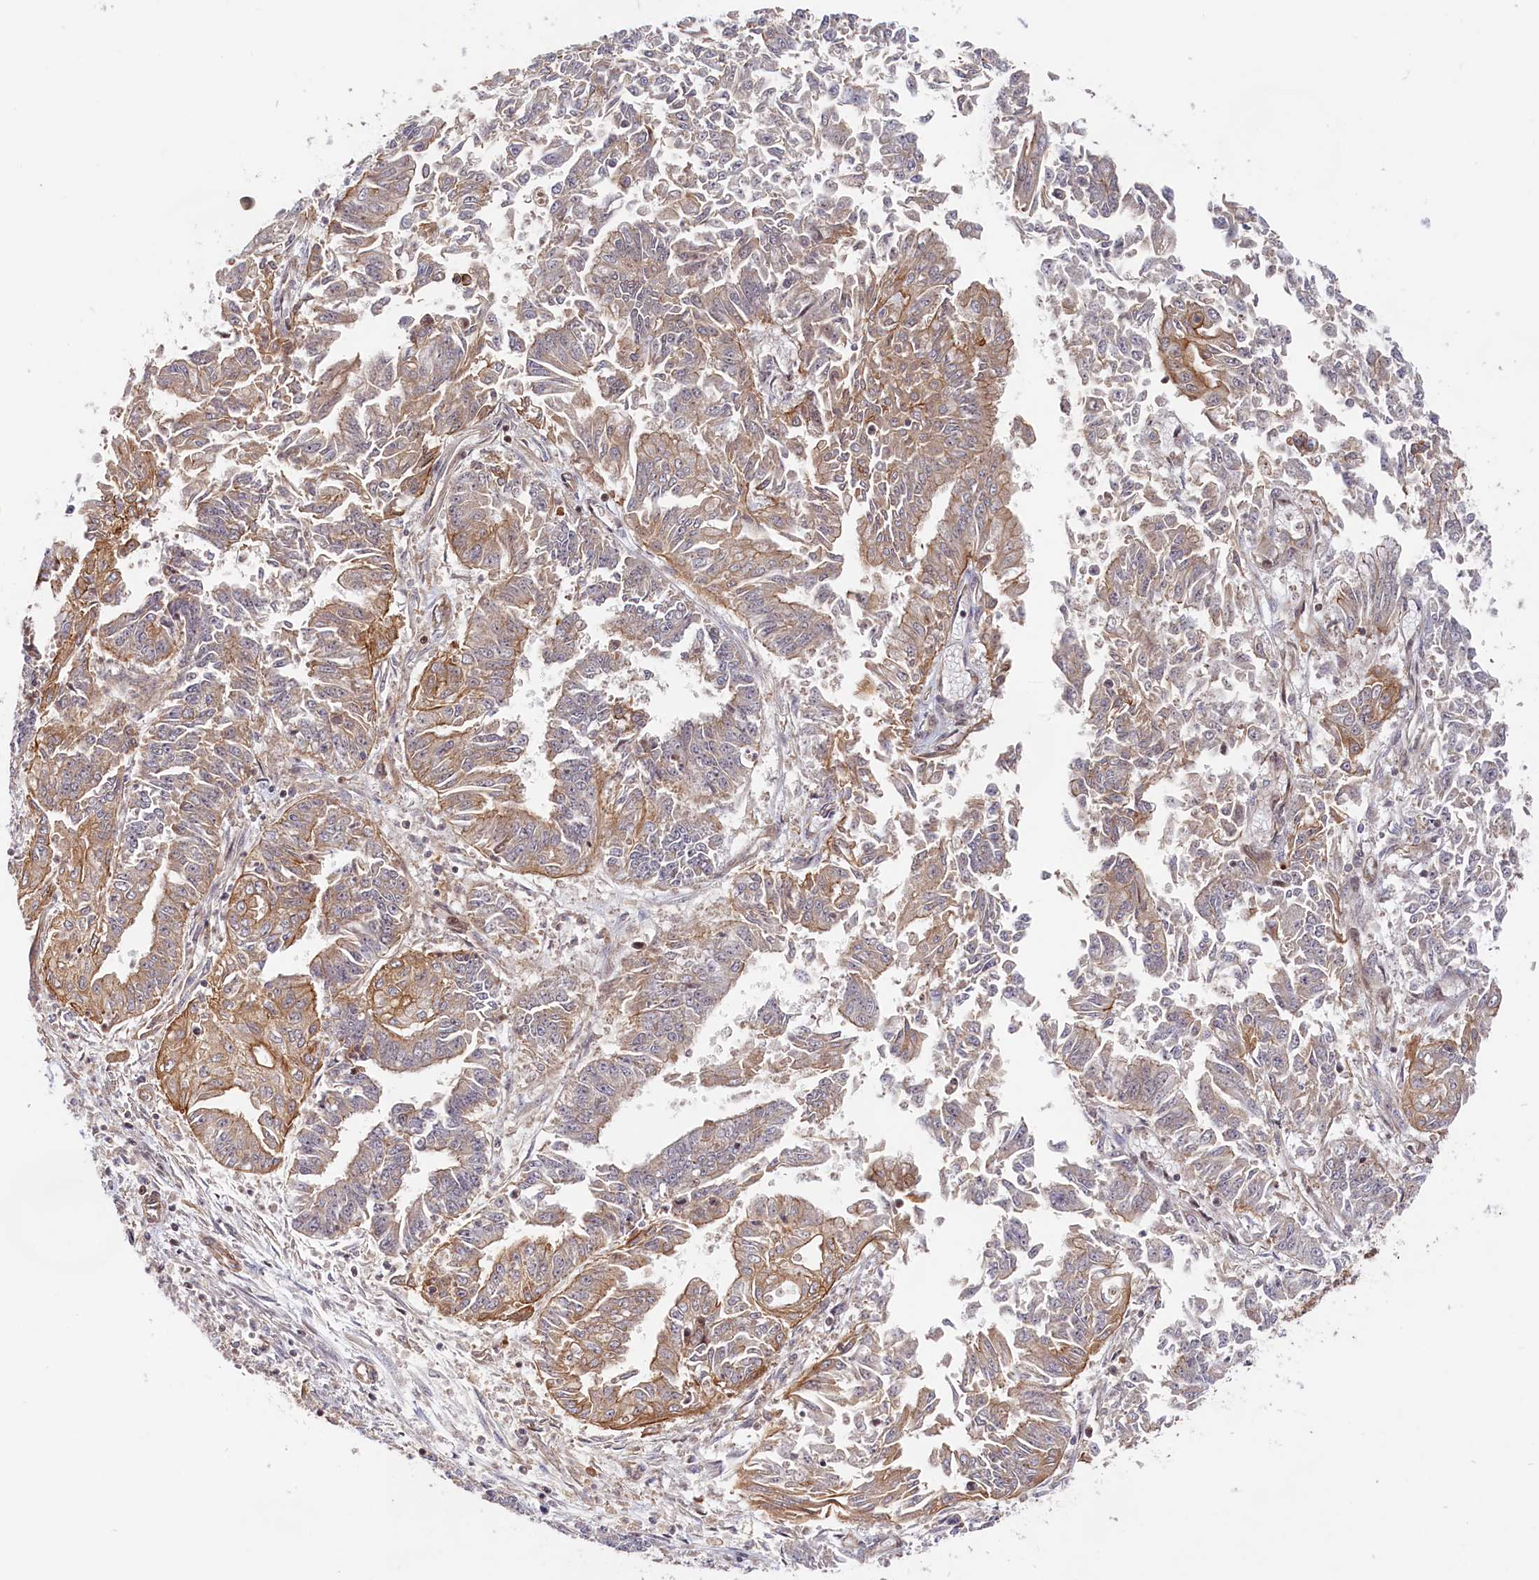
{"staining": {"intensity": "weak", "quantity": "<25%", "location": "cytoplasmic/membranous"}, "tissue": "endometrial cancer", "cell_type": "Tumor cells", "image_type": "cancer", "snomed": [{"axis": "morphology", "description": "Adenocarcinoma, NOS"}, {"axis": "topography", "description": "Endometrium"}], "caption": "Human adenocarcinoma (endometrial) stained for a protein using IHC displays no positivity in tumor cells.", "gene": "CEP44", "patient": {"sex": "female", "age": 73}}